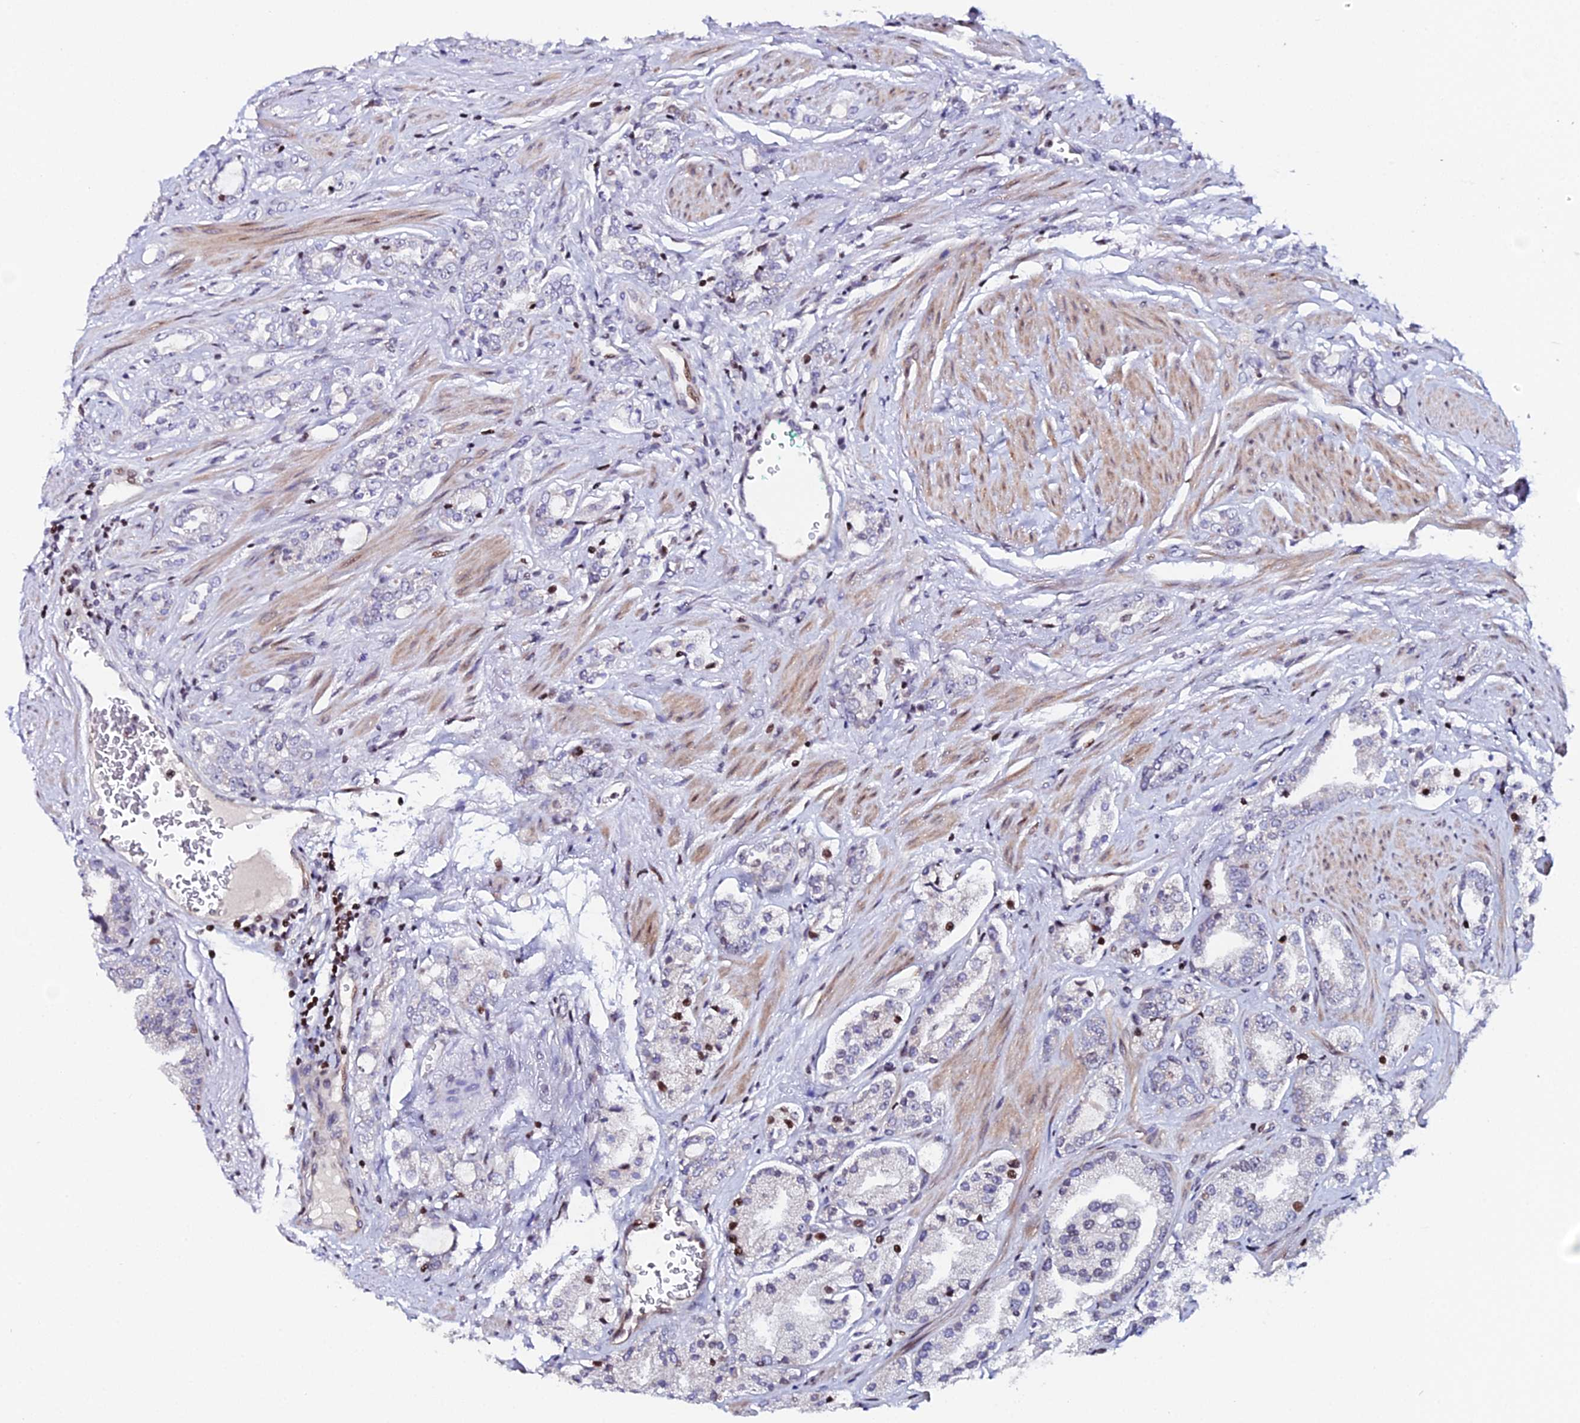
{"staining": {"intensity": "strong", "quantity": "<25%", "location": "nuclear"}, "tissue": "prostate cancer", "cell_type": "Tumor cells", "image_type": "cancer", "snomed": [{"axis": "morphology", "description": "Adenocarcinoma, High grade"}, {"axis": "topography", "description": "Prostate"}], "caption": "Immunohistochemistry (IHC) of prostate cancer shows medium levels of strong nuclear staining in about <25% of tumor cells.", "gene": "MYNN", "patient": {"sex": "male", "age": 64}}